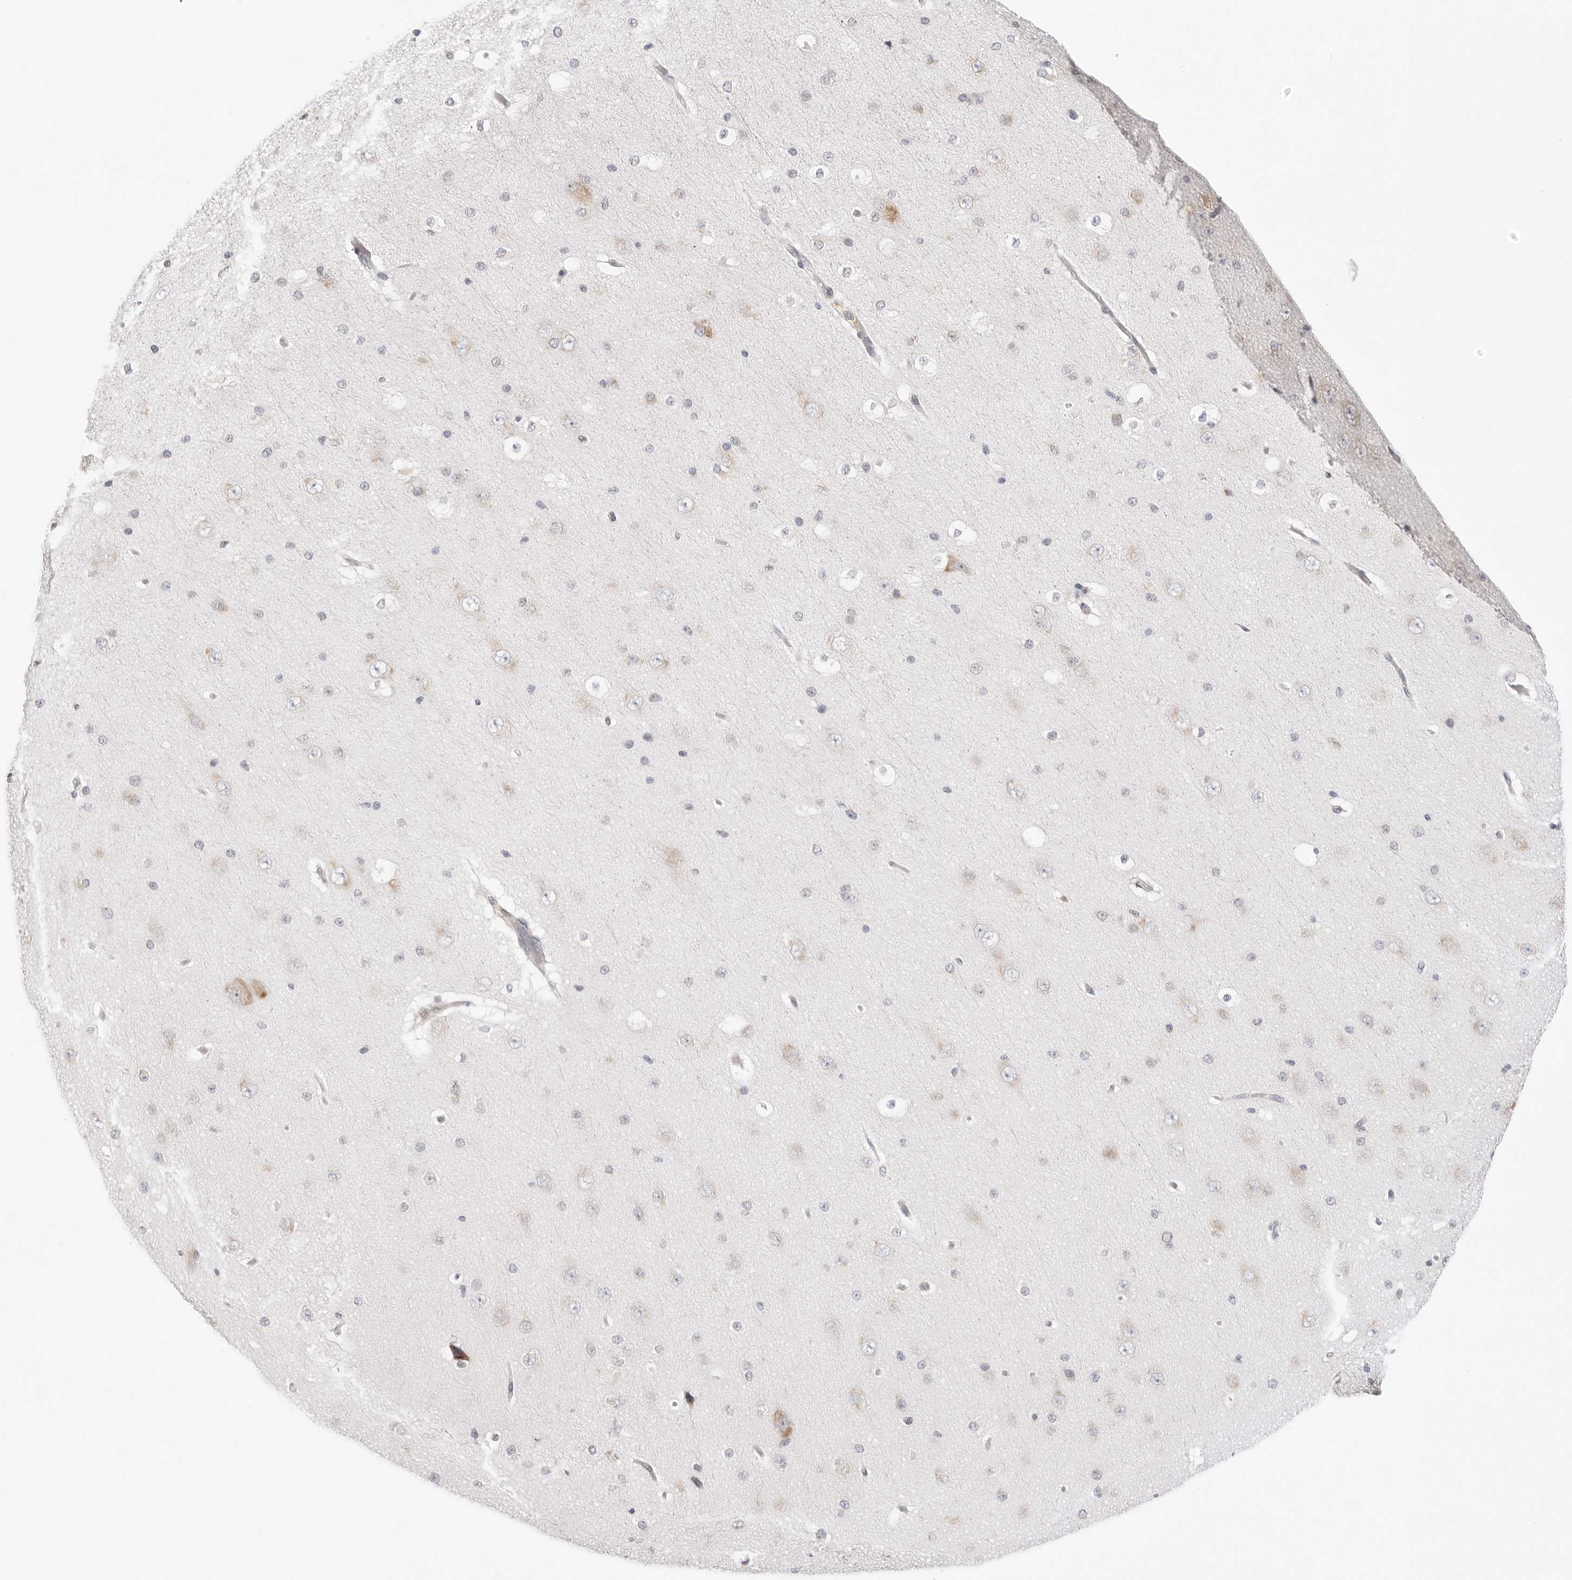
{"staining": {"intensity": "negative", "quantity": "none", "location": "none"}, "tissue": "cerebral cortex", "cell_type": "Endothelial cells", "image_type": "normal", "snomed": [{"axis": "morphology", "description": "Normal tissue, NOS"}, {"axis": "morphology", "description": "Developmental malformation"}, {"axis": "topography", "description": "Cerebral cortex"}], "caption": "IHC micrograph of unremarkable cerebral cortex: human cerebral cortex stained with DAB (3,3'-diaminobenzidine) exhibits no significant protein expression in endothelial cells. (DAB immunohistochemistry (IHC) visualized using brightfield microscopy, high magnification).", "gene": "RPN1", "patient": {"sex": "female", "age": 30}}